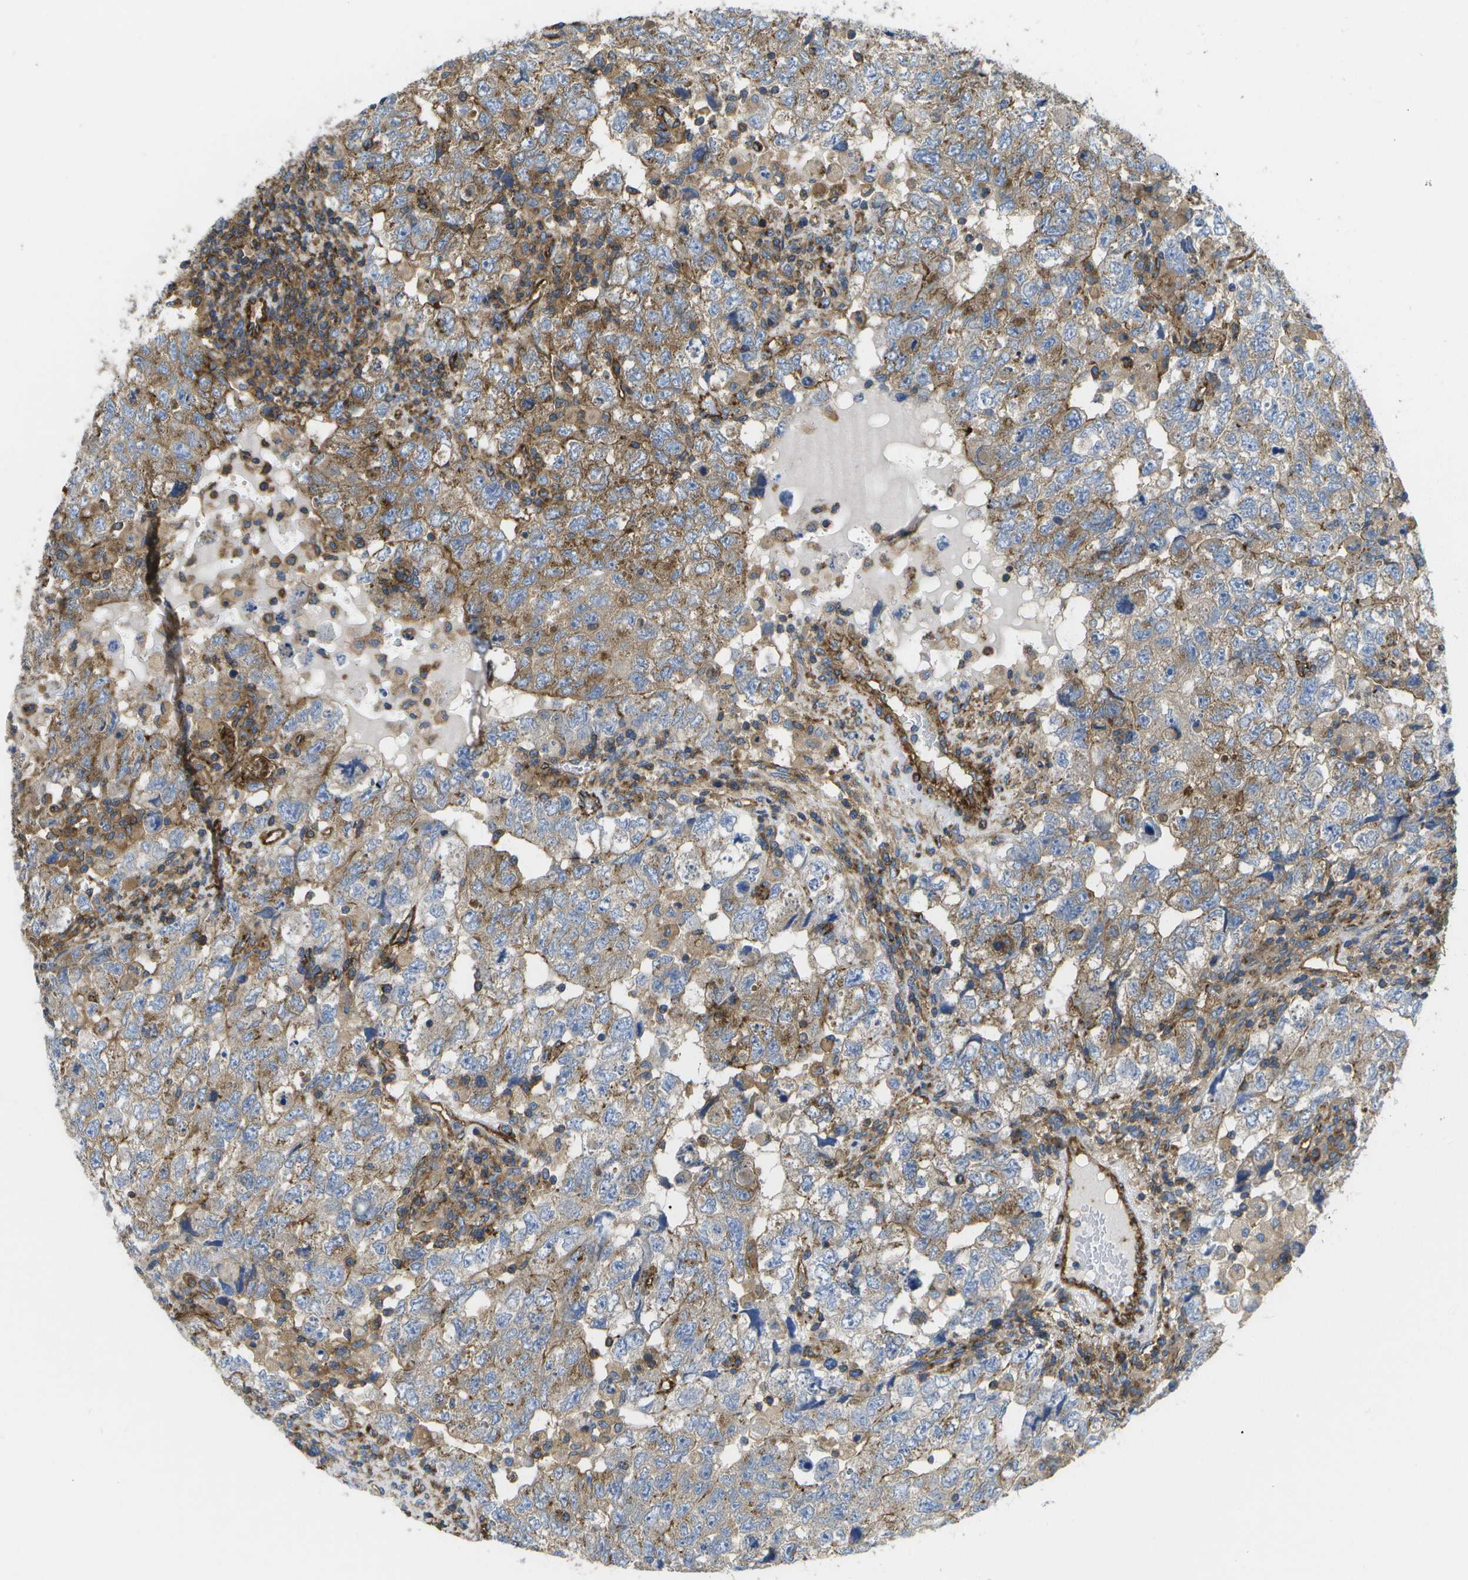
{"staining": {"intensity": "negative", "quantity": "none", "location": "none"}, "tissue": "testis cancer", "cell_type": "Tumor cells", "image_type": "cancer", "snomed": [{"axis": "morphology", "description": "Seminoma, NOS"}, {"axis": "topography", "description": "Testis"}], "caption": "A histopathology image of human seminoma (testis) is negative for staining in tumor cells.", "gene": "BST2", "patient": {"sex": "male", "age": 22}}